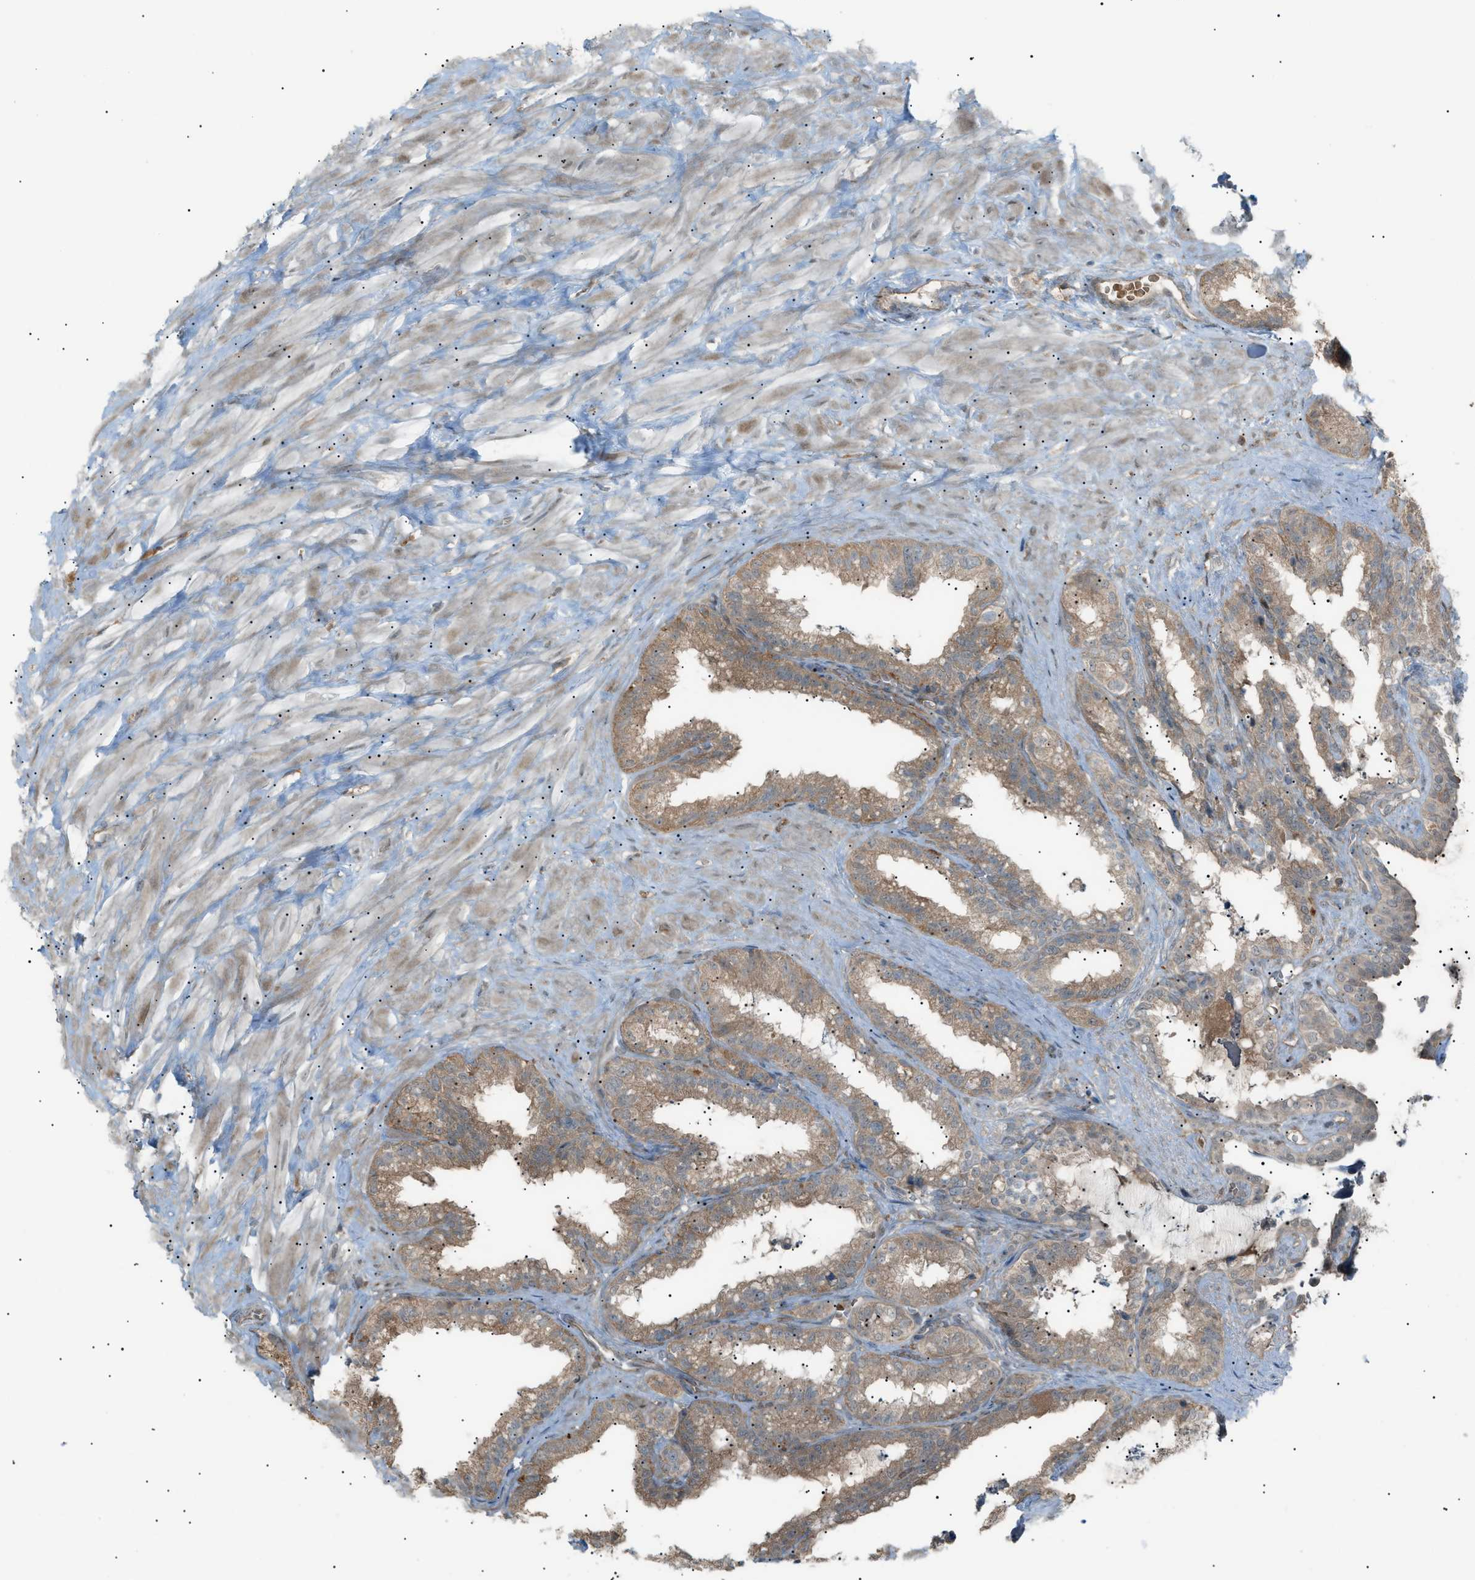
{"staining": {"intensity": "moderate", "quantity": ">75%", "location": "cytoplasmic/membranous"}, "tissue": "seminal vesicle", "cell_type": "Glandular cells", "image_type": "normal", "snomed": [{"axis": "morphology", "description": "Normal tissue, NOS"}, {"axis": "topography", "description": "Seminal veicle"}], "caption": "Moderate cytoplasmic/membranous protein expression is seen in about >75% of glandular cells in seminal vesicle.", "gene": "LPIN2", "patient": {"sex": "male", "age": 64}}